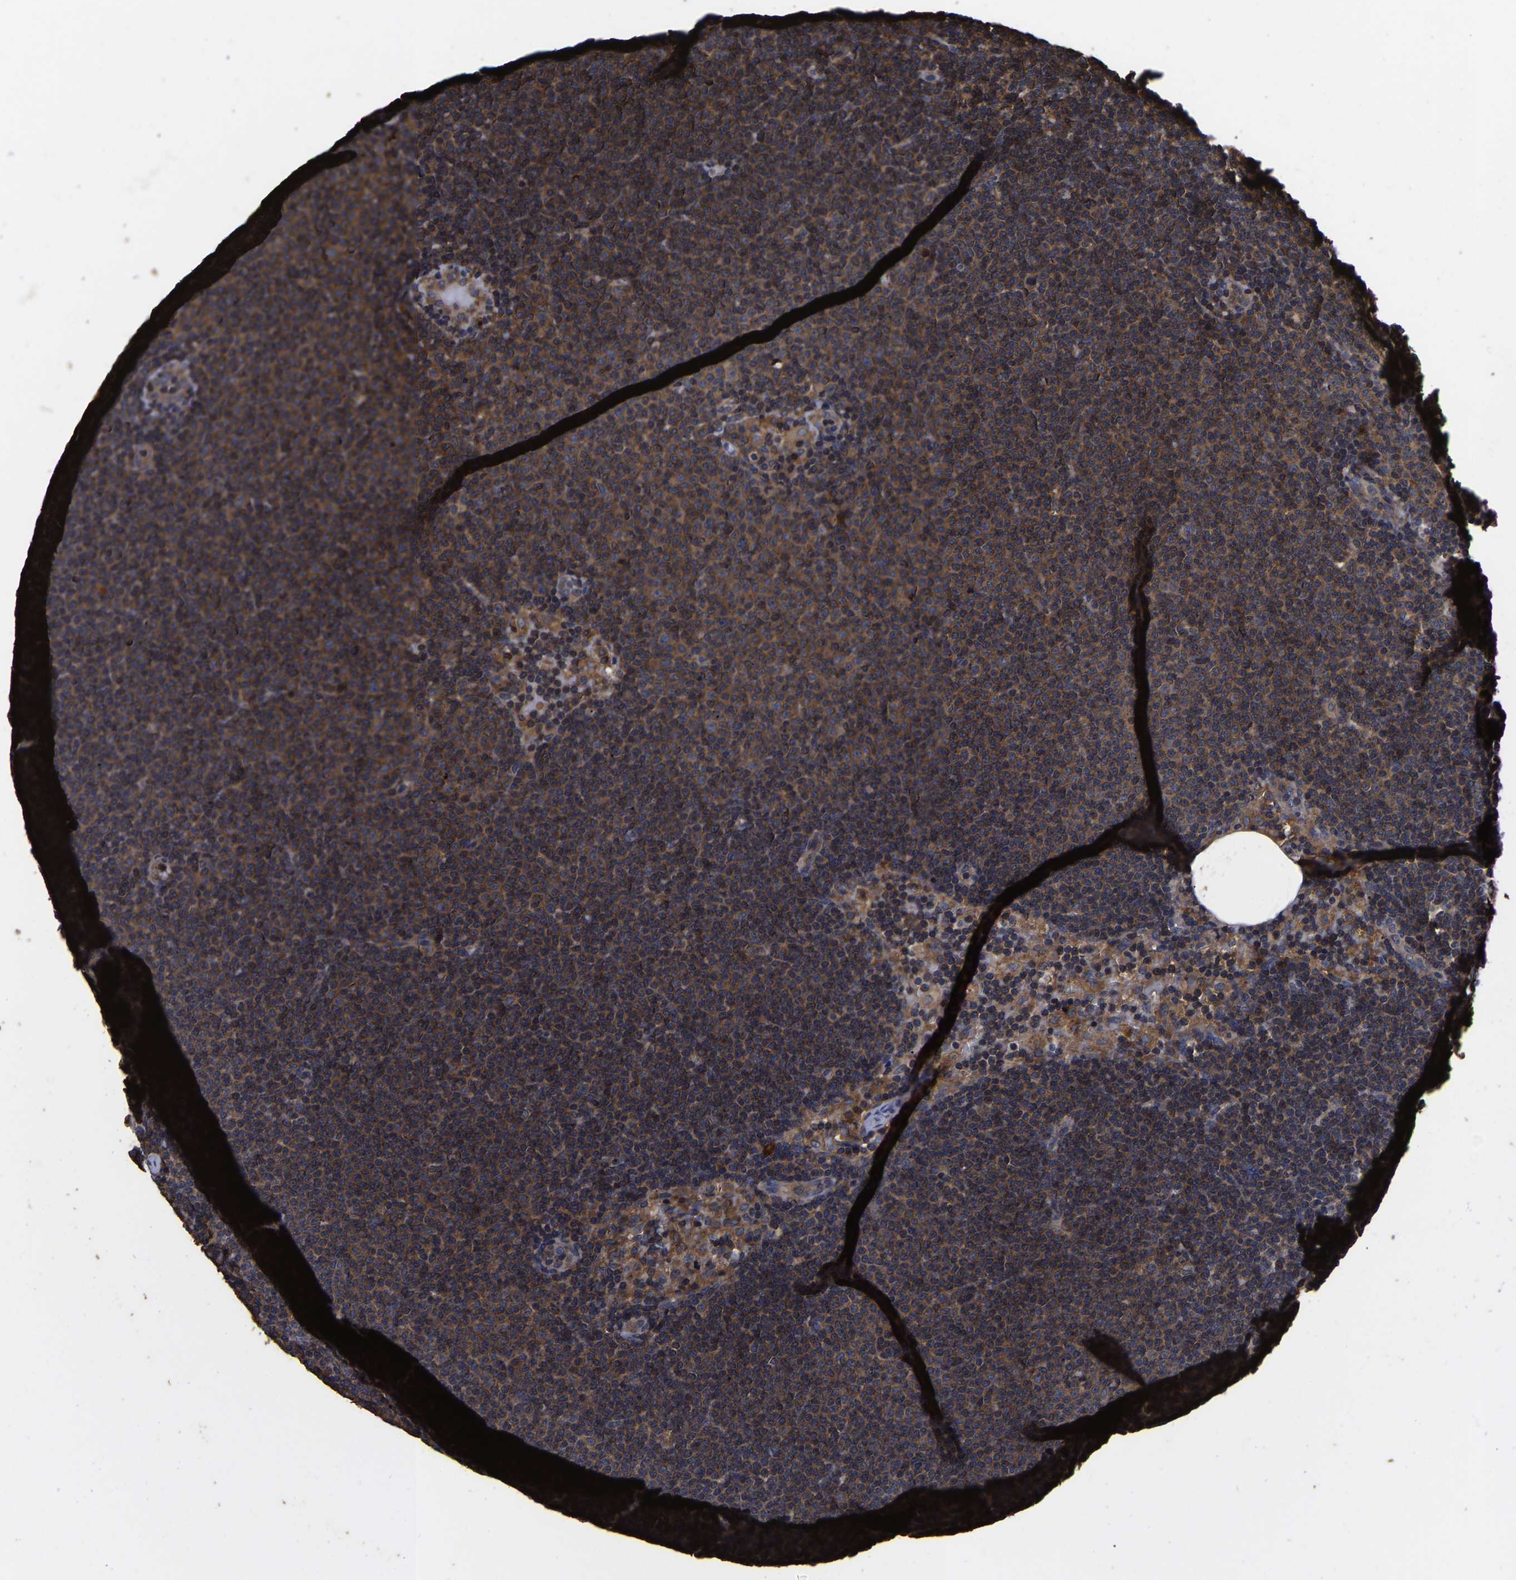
{"staining": {"intensity": "moderate", "quantity": ">75%", "location": "cytoplasmic/membranous"}, "tissue": "lymphoma", "cell_type": "Tumor cells", "image_type": "cancer", "snomed": [{"axis": "morphology", "description": "Malignant lymphoma, non-Hodgkin's type, Low grade"}, {"axis": "topography", "description": "Lymph node"}], "caption": "Malignant lymphoma, non-Hodgkin's type (low-grade) stained for a protein (brown) exhibits moderate cytoplasmic/membranous positive expression in approximately >75% of tumor cells.", "gene": "ITCH", "patient": {"sex": "female", "age": 53}}